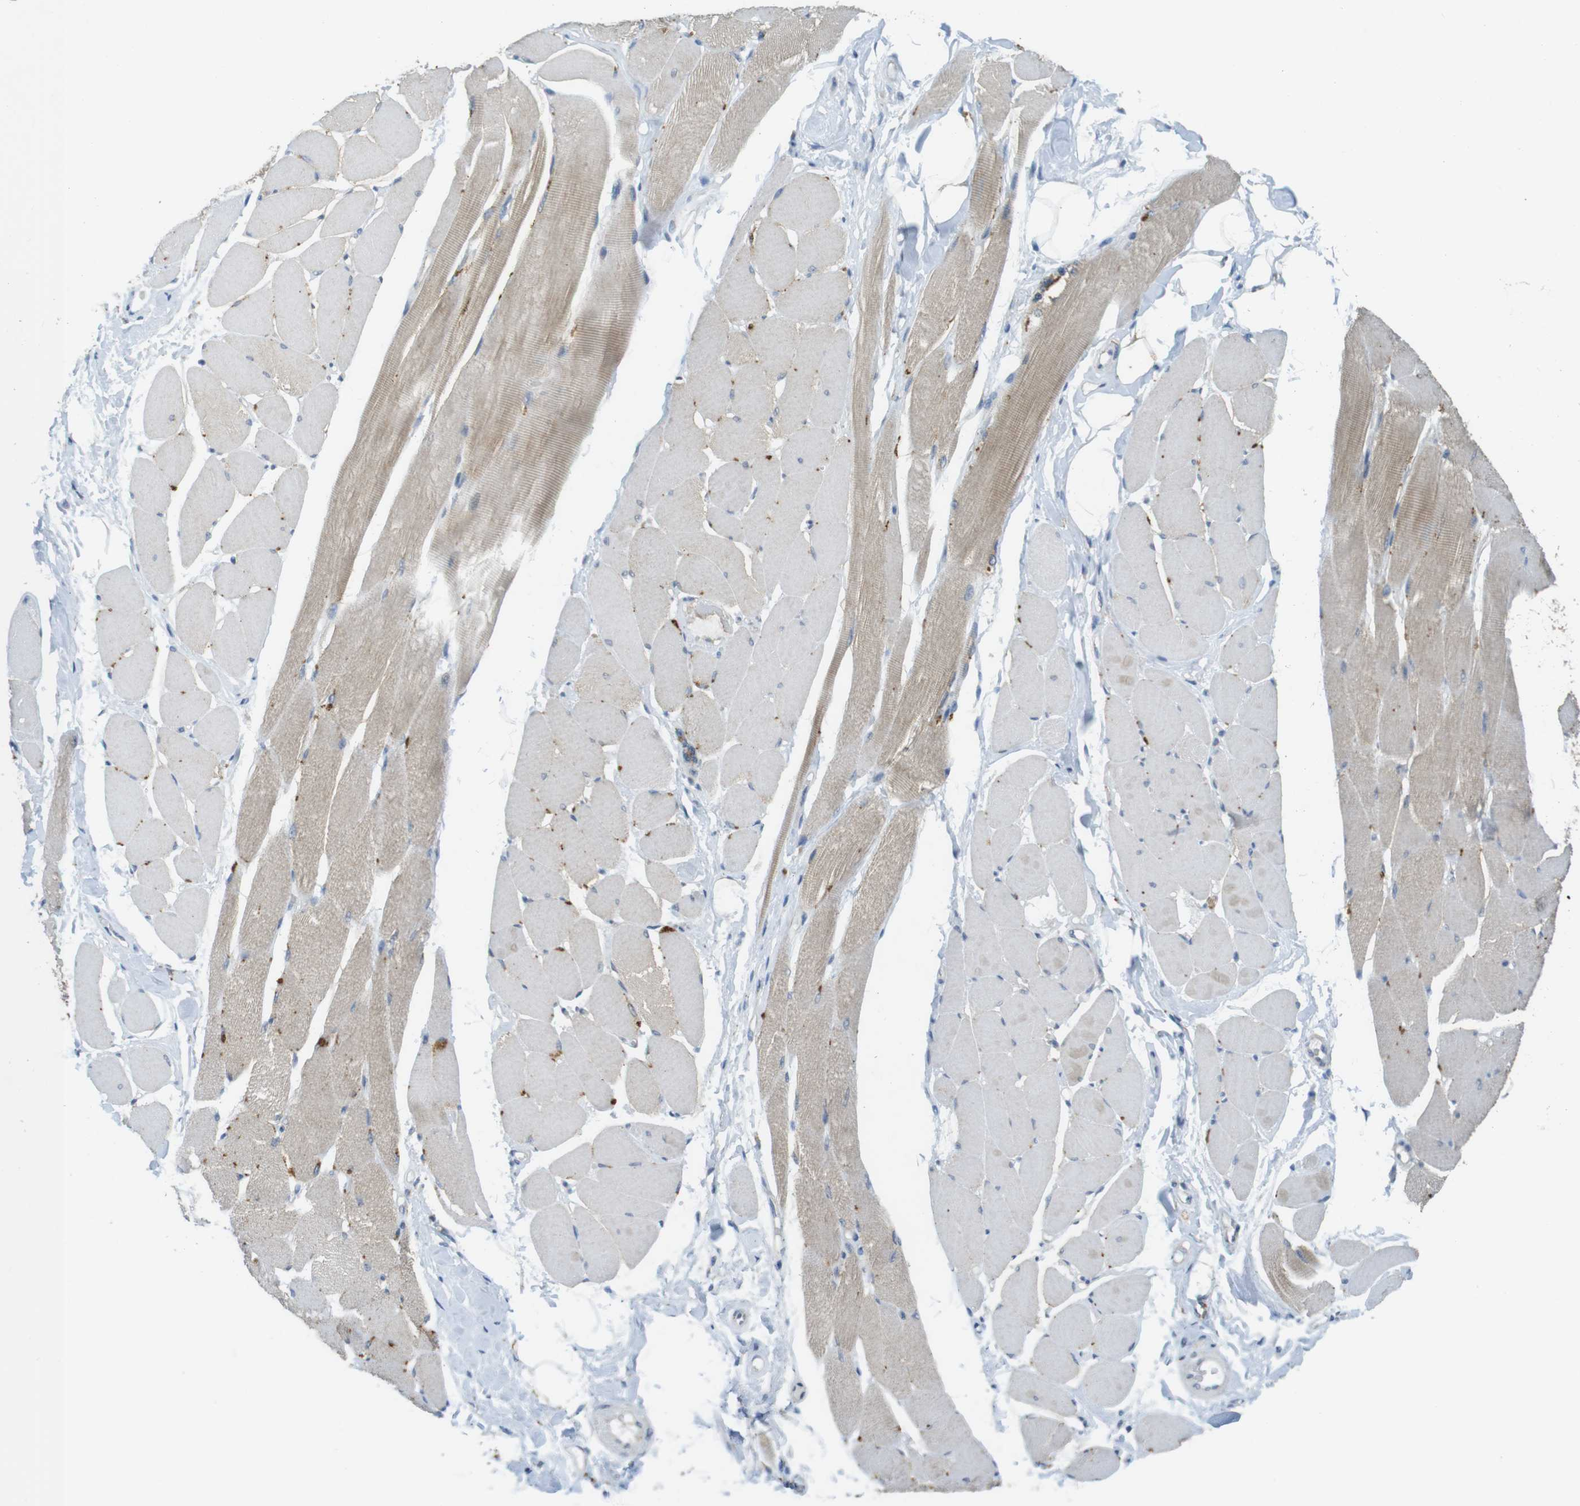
{"staining": {"intensity": "weak", "quantity": "25%-75%", "location": "cytoplasmic/membranous"}, "tissue": "skeletal muscle", "cell_type": "Myocytes", "image_type": "normal", "snomed": [{"axis": "morphology", "description": "Normal tissue, NOS"}, {"axis": "topography", "description": "Skeletal muscle"}, {"axis": "topography", "description": "Peripheral nerve tissue"}], "caption": "The micrograph demonstrates staining of normal skeletal muscle, revealing weak cytoplasmic/membranous protein expression (brown color) within myocytes. (Stains: DAB in brown, nuclei in blue, Microscopy: brightfield microscopy at high magnification).", "gene": "BRI3BP", "patient": {"sex": "female", "age": 84}}